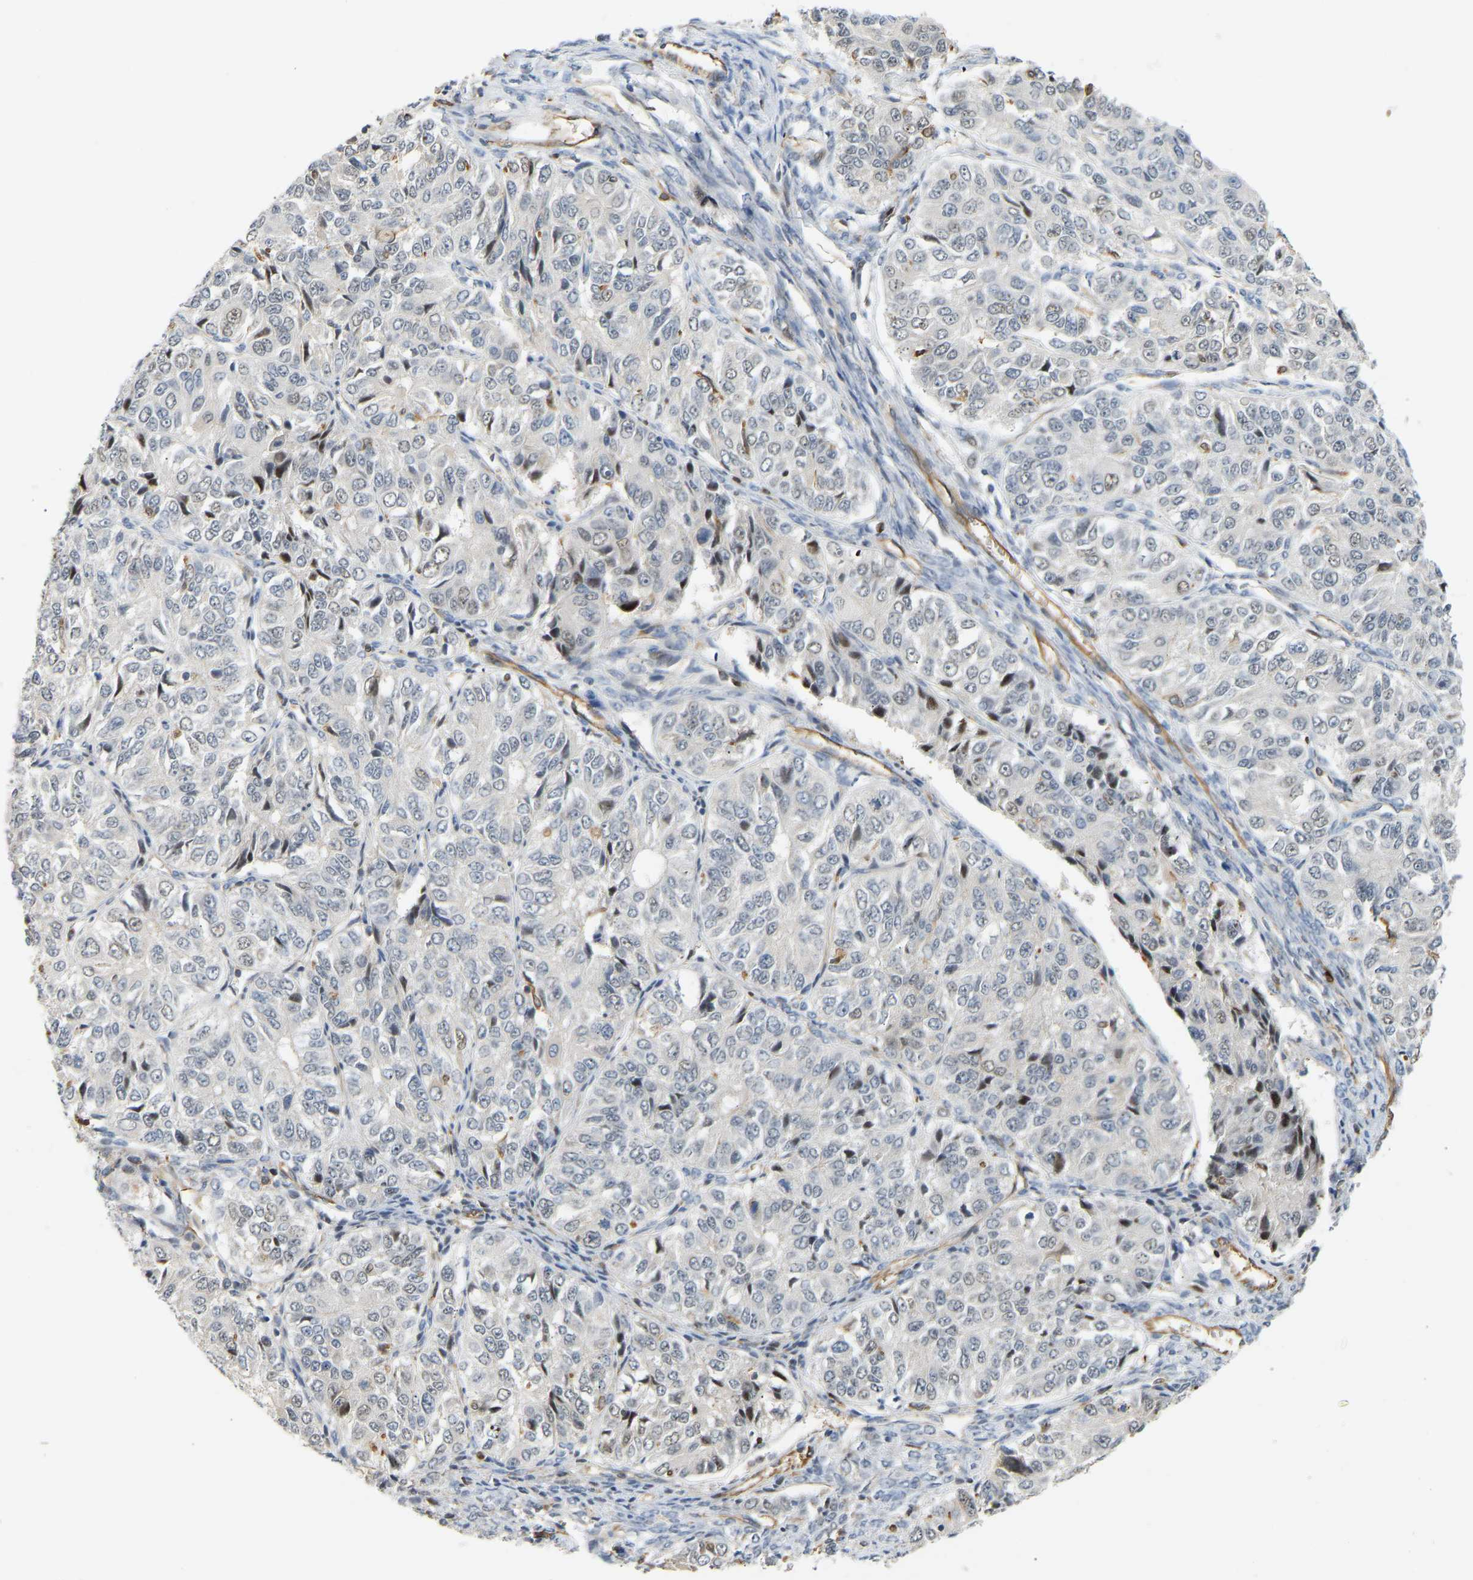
{"staining": {"intensity": "negative", "quantity": "none", "location": "none"}, "tissue": "ovarian cancer", "cell_type": "Tumor cells", "image_type": "cancer", "snomed": [{"axis": "morphology", "description": "Carcinoma, endometroid"}, {"axis": "topography", "description": "Ovary"}], "caption": "Tumor cells are negative for protein expression in human ovarian cancer. (Brightfield microscopy of DAB (3,3'-diaminobenzidine) IHC at high magnification).", "gene": "PLCG2", "patient": {"sex": "female", "age": 51}}